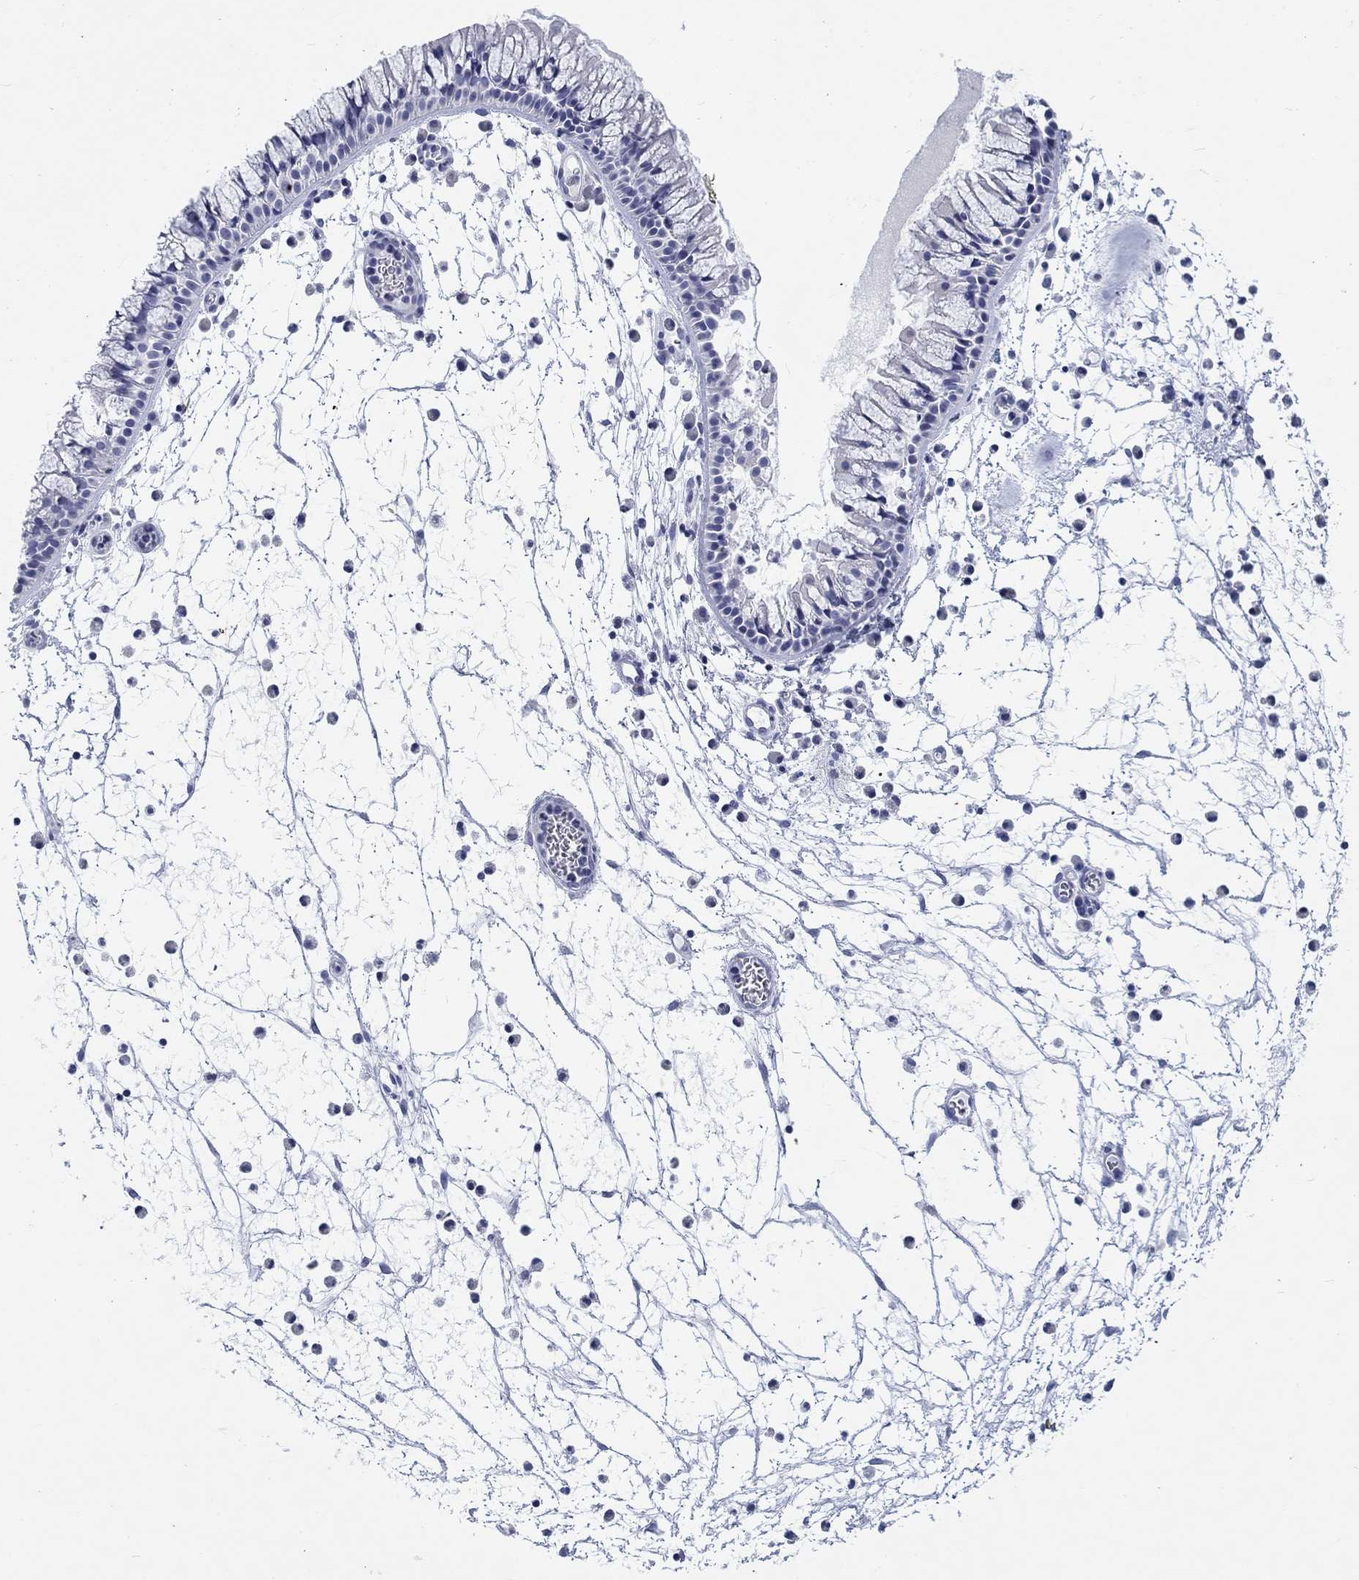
{"staining": {"intensity": "negative", "quantity": "none", "location": "none"}, "tissue": "nasopharynx", "cell_type": "Respiratory epithelial cells", "image_type": "normal", "snomed": [{"axis": "morphology", "description": "Normal tissue, NOS"}, {"axis": "topography", "description": "Nasopharynx"}], "caption": "High power microscopy micrograph of an IHC photomicrograph of unremarkable nasopharynx, revealing no significant positivity in respiratory epithelial cells.", "gene": "KRT76", "patient": {"sex": "female", "age": 73}}